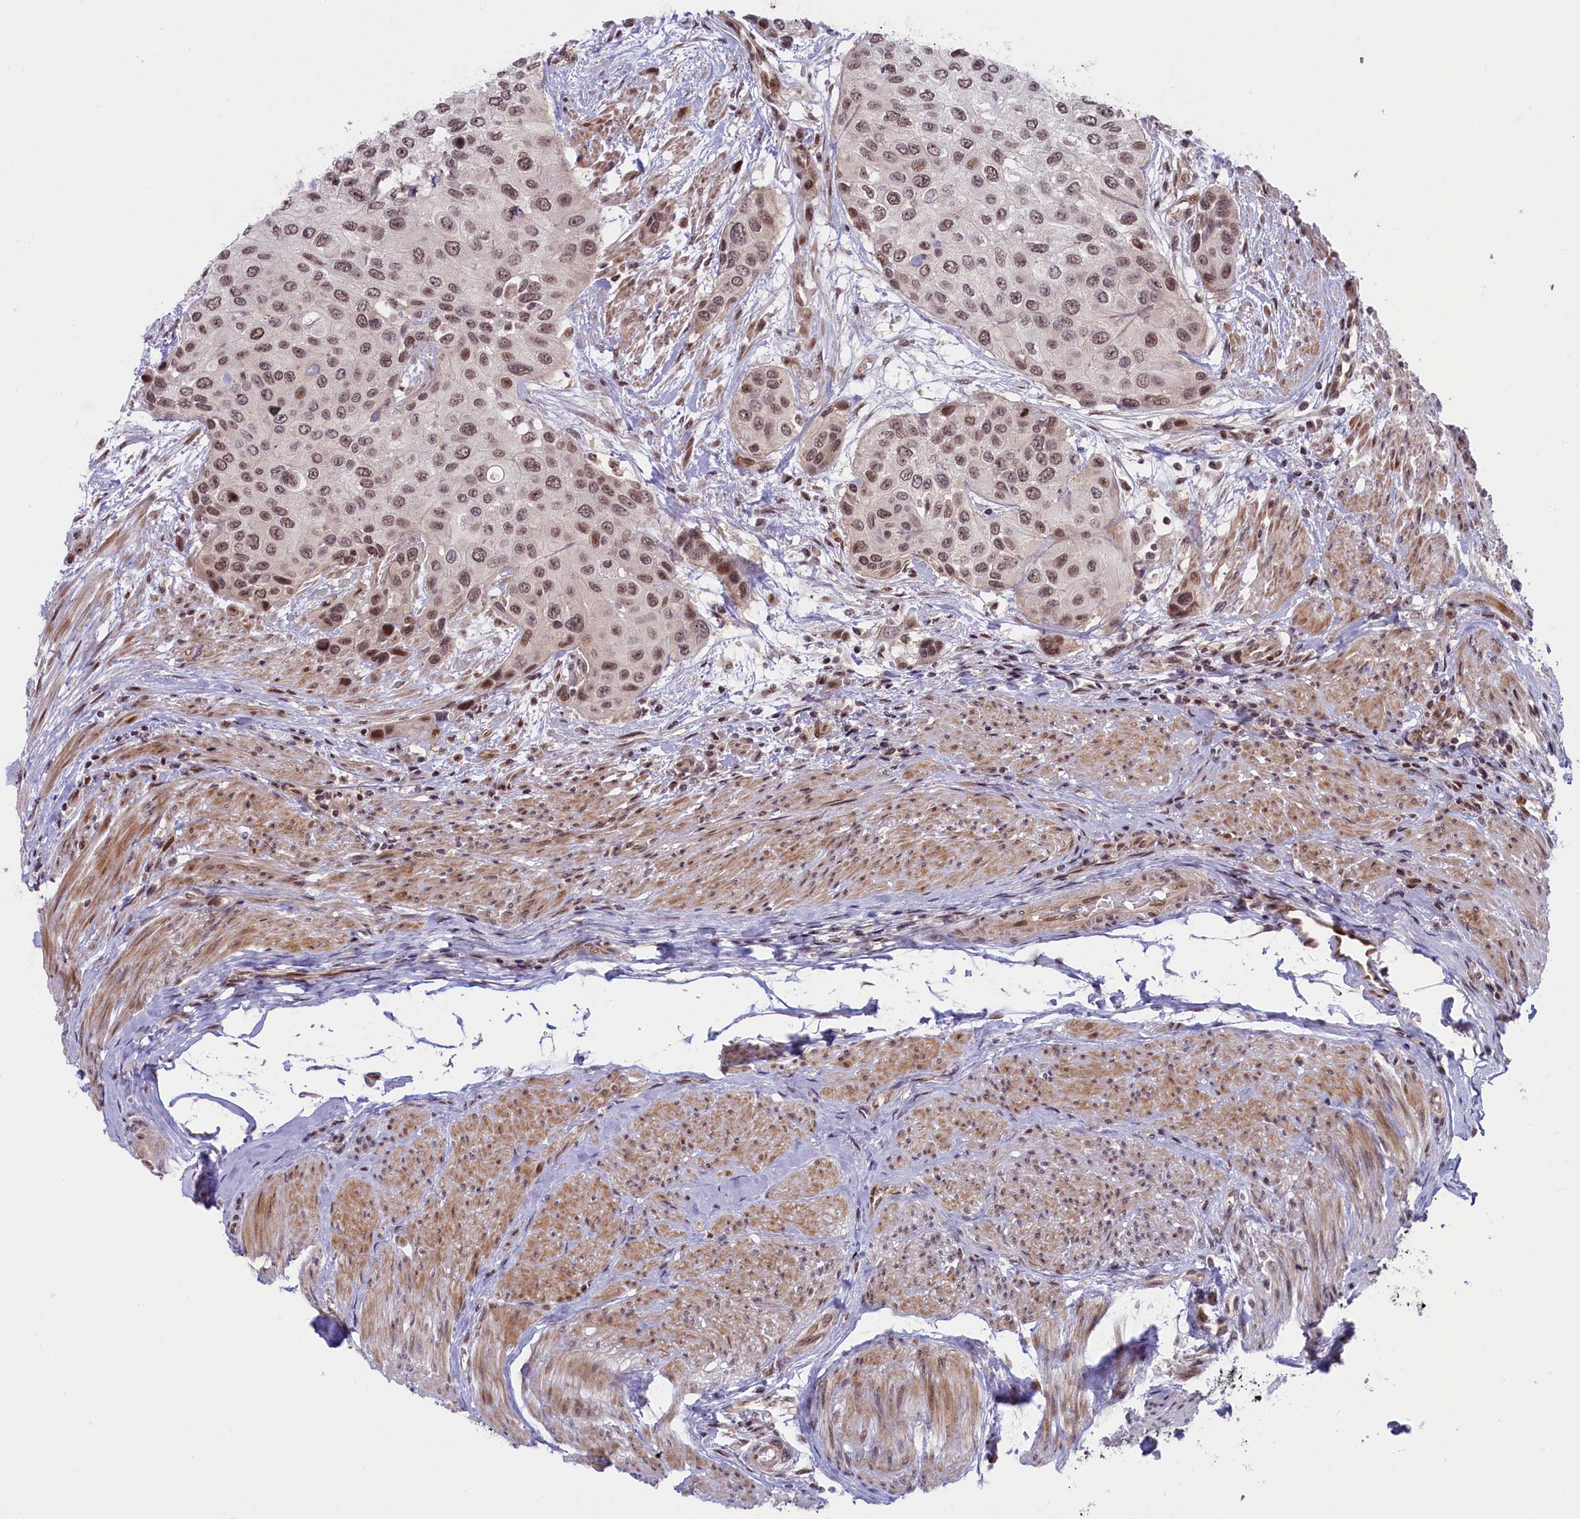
{"staining": {"intensity": "moderate", "quantity": ">75%", "location": "nuclear"}, "tissue": "urothelial cancer", "cell_type": "Tumor cells", "image_type": "cancer", "snomed": [{"axis": "morphology", "description": "Normal tissue, NOS"}, {"axis": "morphology", "description": "Urothelial carcinoma, High grade"}, {"axis": "topography", "description": "Vascular tissue"}, {"axis": "topography", "description": "Urinary bladder"}], "caption": "Immunohistochemical staining of high-grade urothelial carcinoma displays medium levels of moderate nuclear staining in about >75% of tumor cells. (IHC, brightfield microscopy, high magnification).", "gene": "FCHO1", "patient": {"sex": "female", "age": 56}}